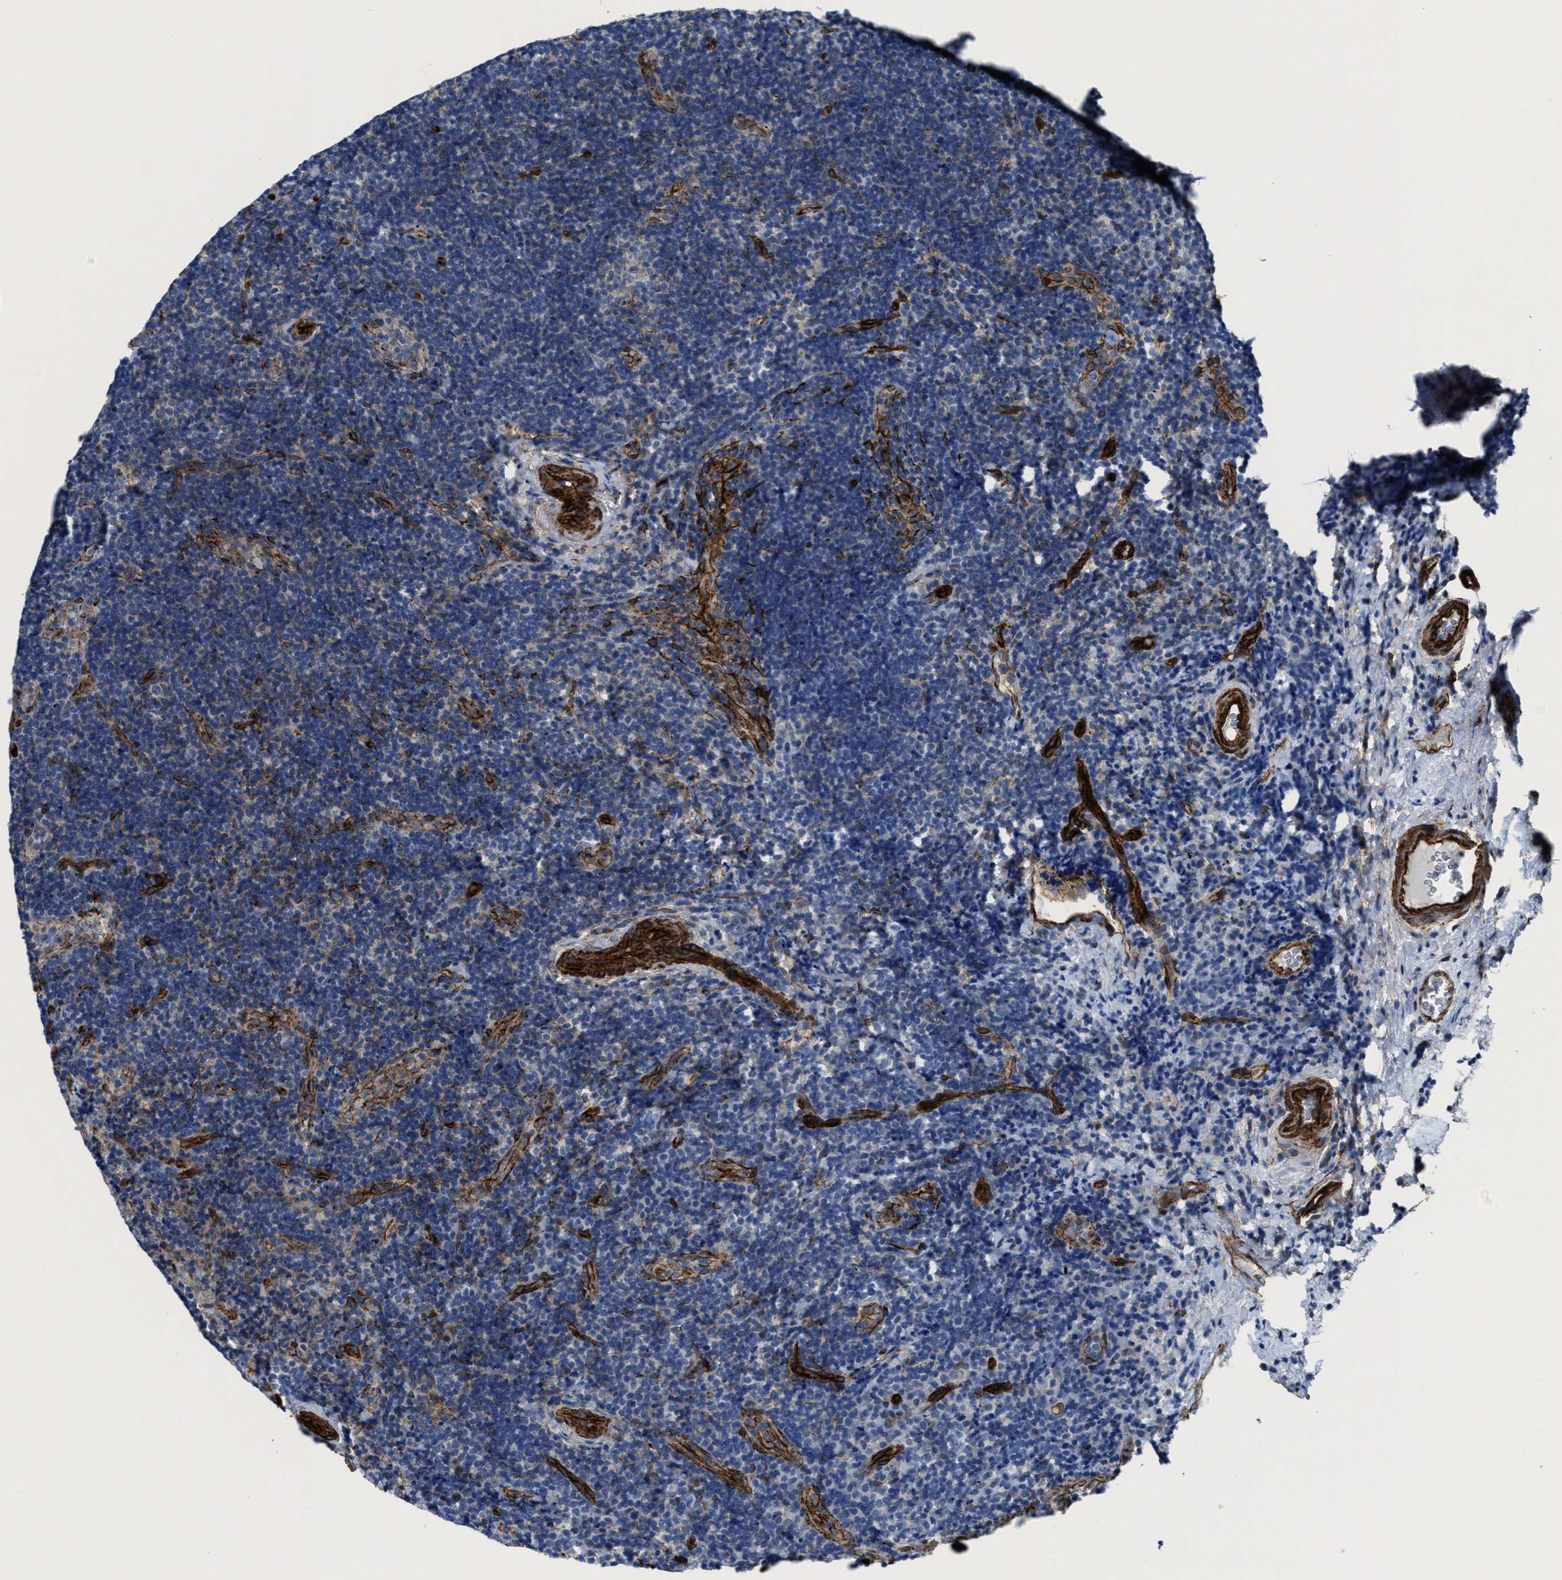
{"staining": {"intensity": "negative", "quantity": "none", "location": "none"}, "tissue": "lymphoma", "cell_type": "Tumor cells", "image_type": "cancer", "snomed": [{"axis": "morphology", "description": "Malignant lymphoma, non-Hodgkin's type, High grade"}, {"axis": "topography", "description": "Tonsil"}], "caption": "An IHC histopathology image of malignant lymphoma, non-Hodgkin's type (high-grade) is shown. There is no staining in tumor cells of malignant lymphoma, non-Hodgkin's type (high-grade). Brightfield microscopy of immunohistochemistry stained with DAB (brown) and hematoxylin (blue), captured at high magnification.", "gene": "NAB1", "patient": {"sex": "female", "age": 36}}